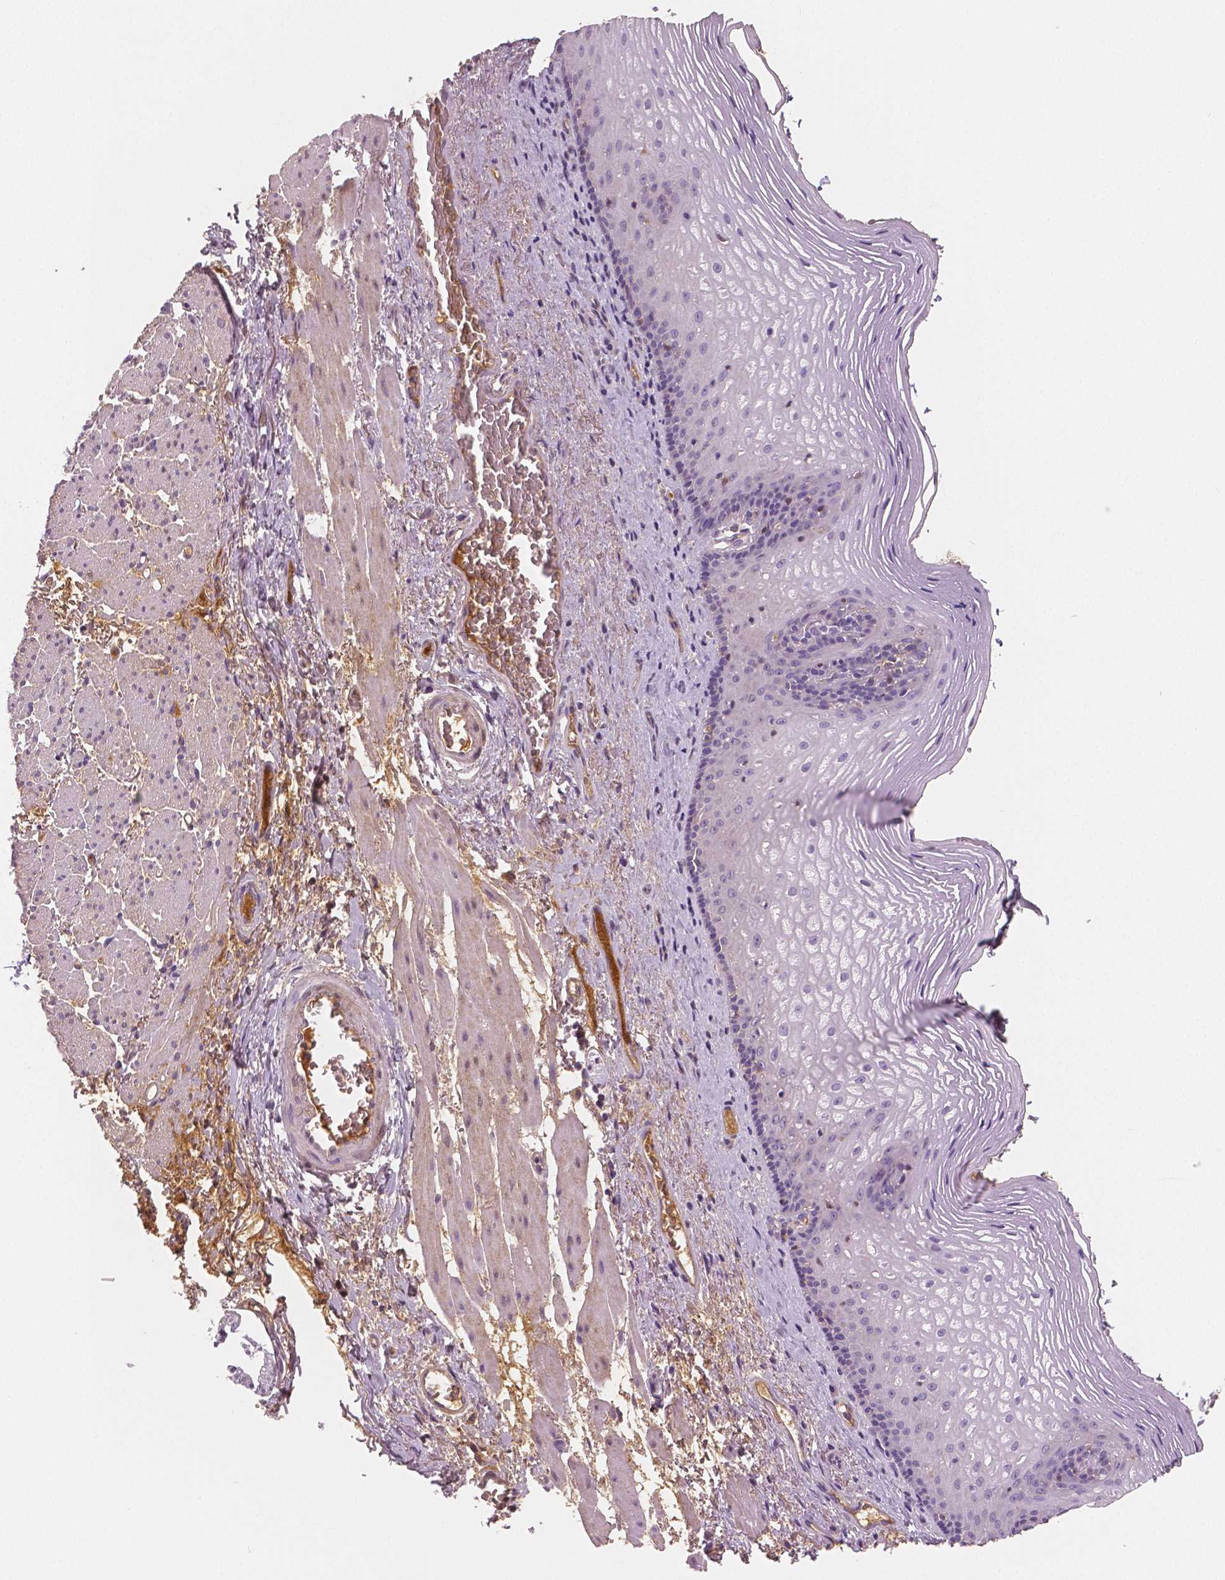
{"staining": {"intensity": "negative", "quantity": "none", "location": "none"}, "tissue": "esophagus", "cell_type": "Squamous epithelial cells", "image_type": "normal", "snomed": [{"axis": "morphology", "description": "Normal tissue, NOS"}, {"axis": "topography", "description": "Esophagus"}], "caption": "This is a photomicrograph of IHC staining of unremarkable esophagus, which shows no staining in squamous epithelial cells. (DAB immunohistochemistry (IHC), high magnification).", "gene": "APOA4", "patient": {"sex": "male", "age": 76}}